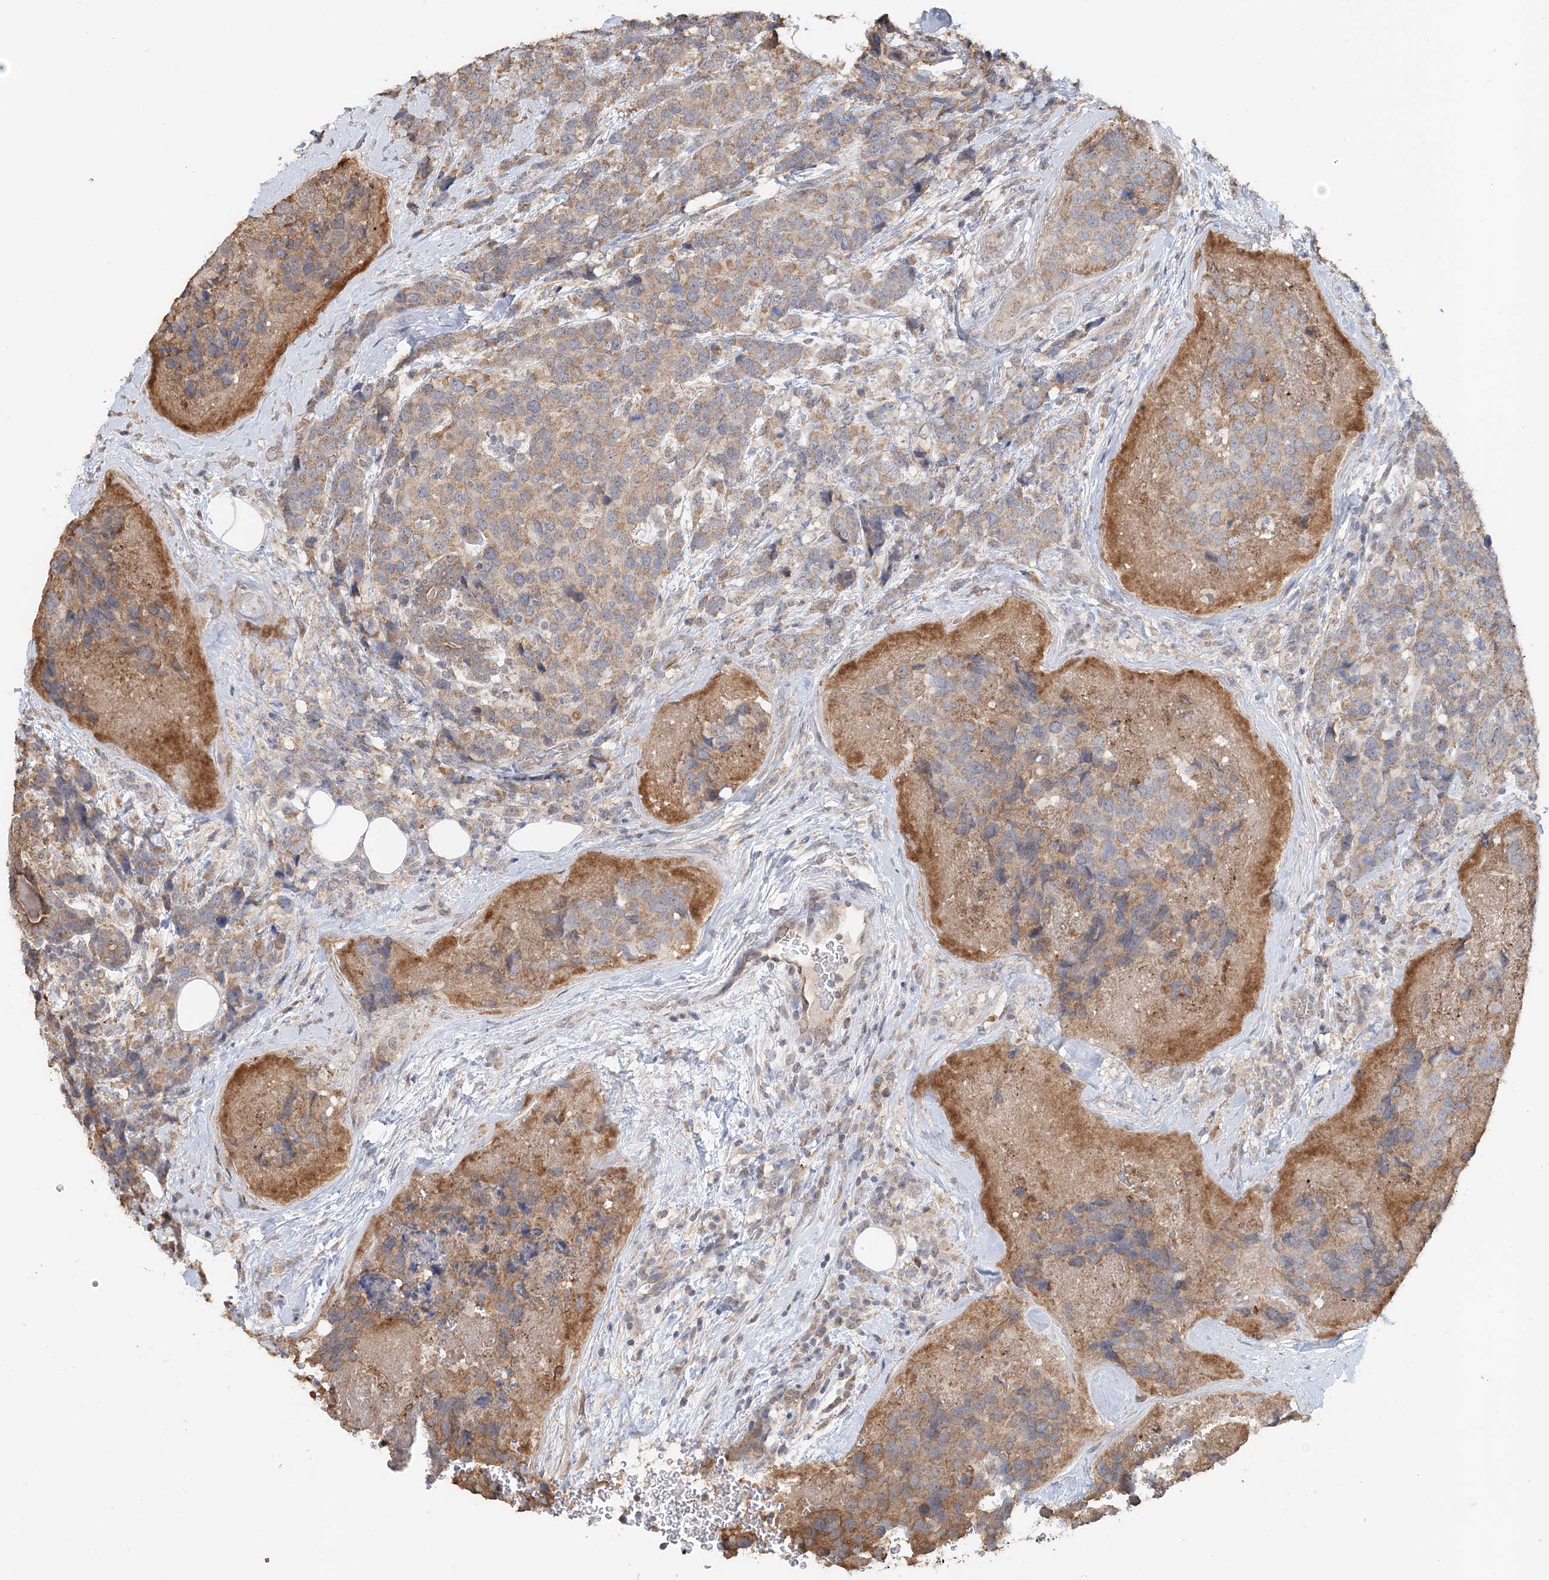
{"staining": {"intensity": "moderate", "quantity": ">75%", "location": "cytoplasmic/membranous"}, "tissue": "breast cancer", "cell_type": "Tumor cells", "image_type": "cancer", "snomed": [{"axis": "morphology", "description": "Lobular carcinoma"}, {"axis": "topography", "description": "Breast"}], "caption": "Breast lobular carcinoma stained with a brown dye reveals moderate cytoplasmic/membranous positive staining in about >75% of tumor cells.", "gene": "FBXO38", "patient": {"sex": "female", "age": 59}}